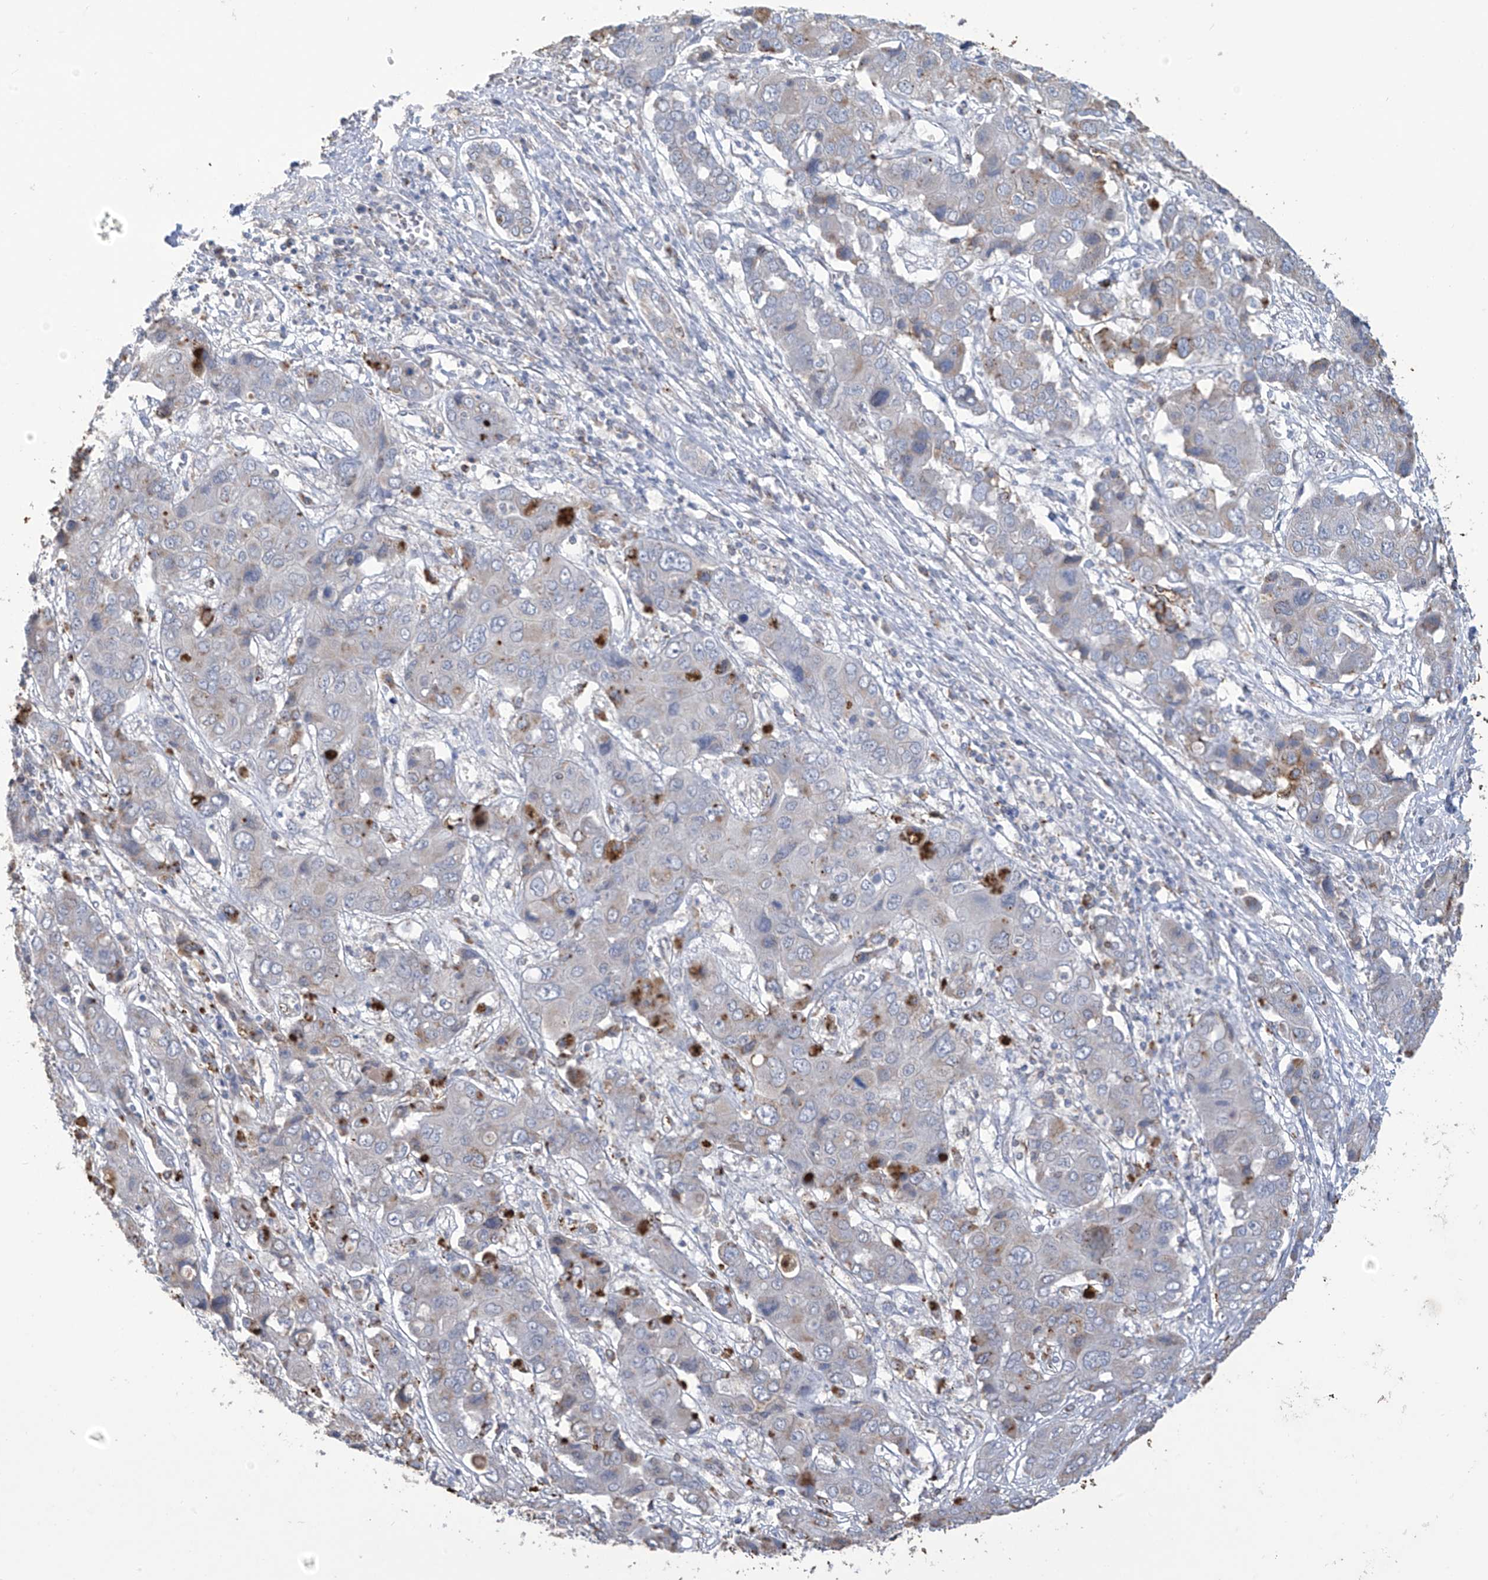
{"staining": {"intensity": "negative", "quantity": "none", "location": "none"}, "tissue": "liver cancer", "cell_type": "Tumor cells", "image_type": "cancer", "snomed": [{"axis": "morphology", "description": "Cholangiocarcinoma"}, {"axis": "topography", "description": "Liver"}], "caption": "A high-resolution histopathology image shows IHC staining of liver cancer, which demonstrates no significant staining in tumor cells.", "gene": "OGT", "patient": {"sex": "male", "age": 67}}